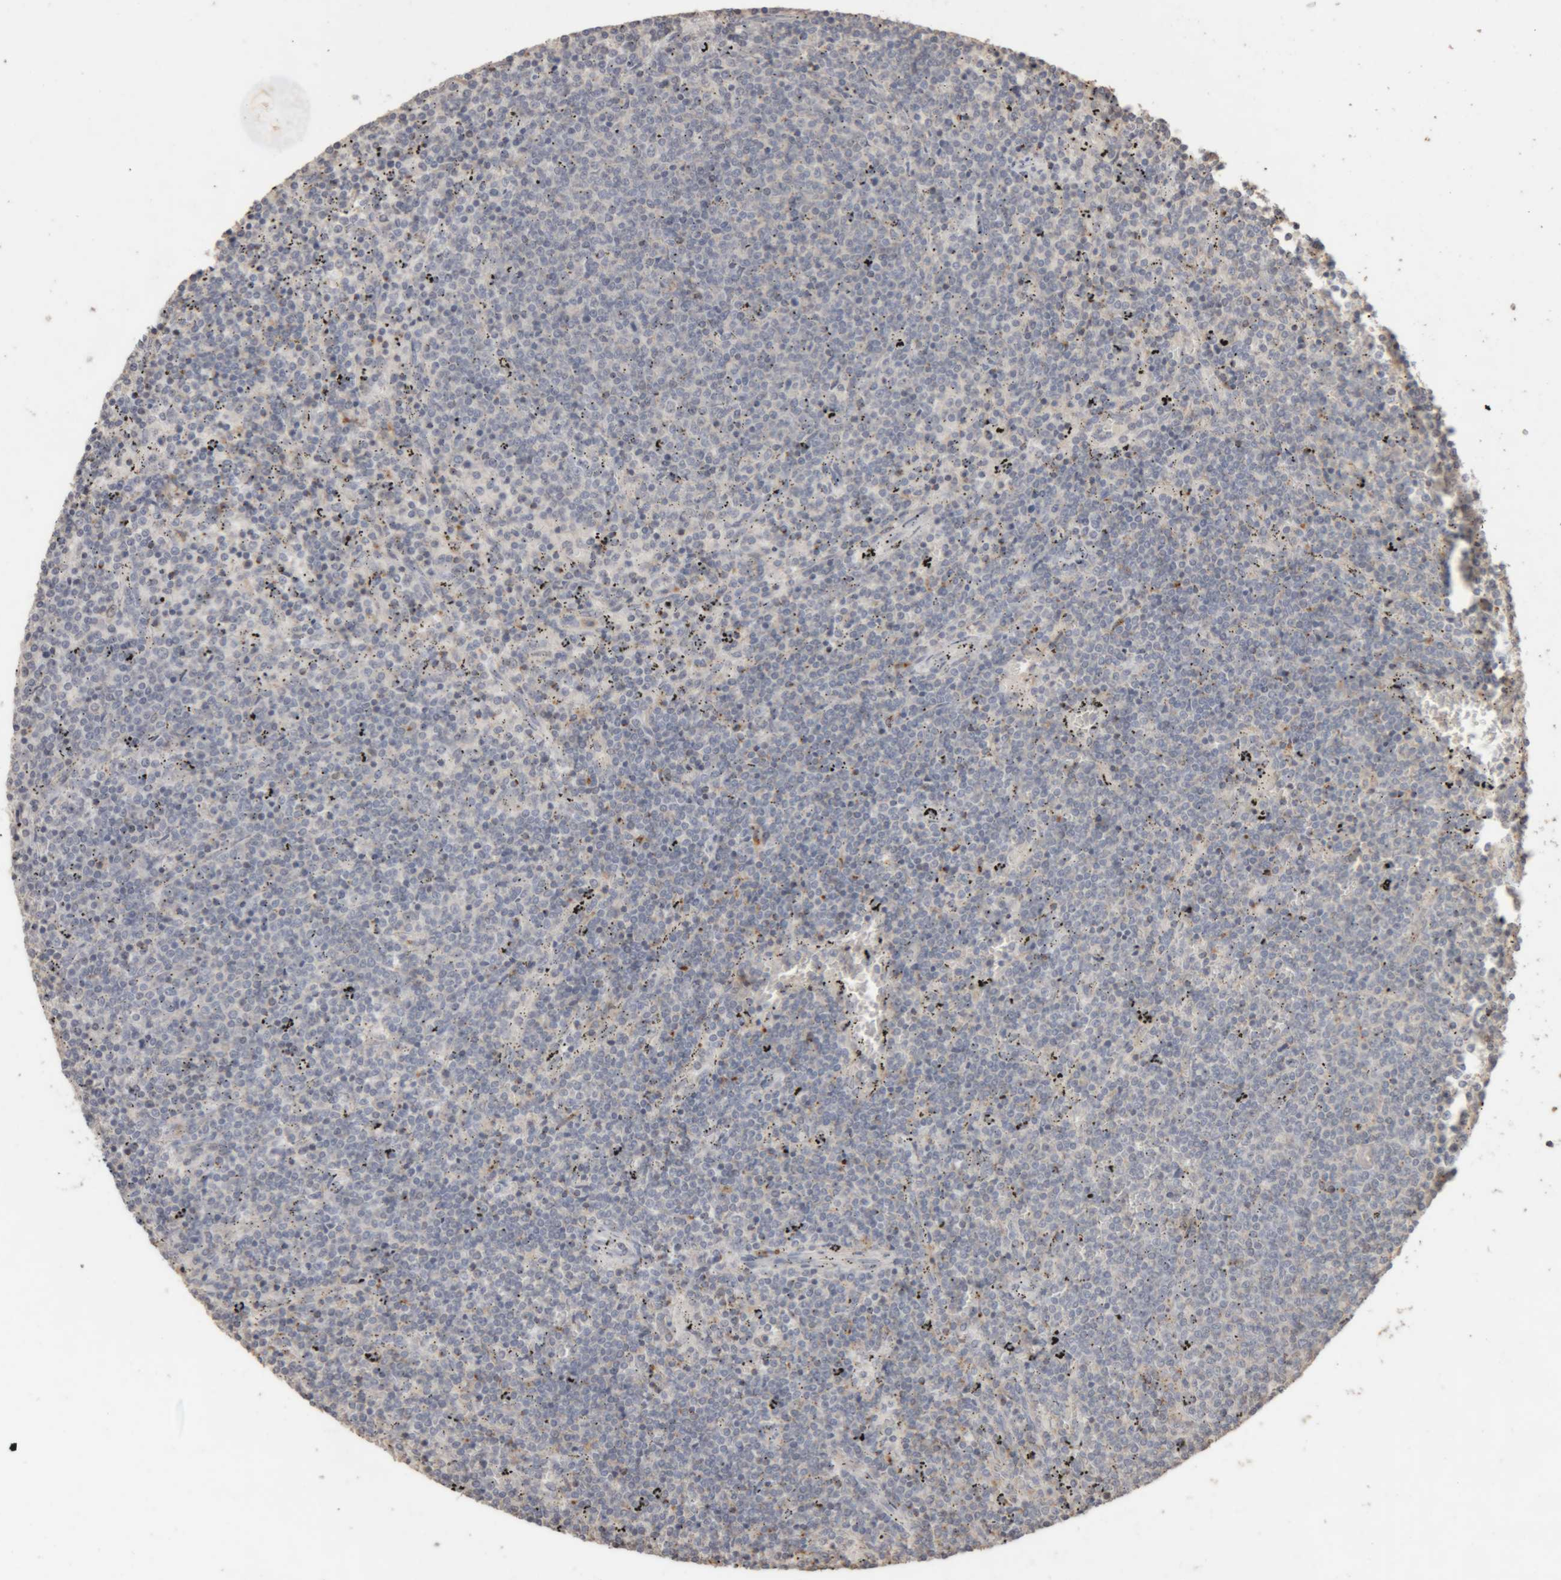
{"staining": {"intensity": "negative", "quantity": "none", "location": "none"}, "tissue": "lymphoma", "cell_type": "Tumor cells", "image_type": "cancer", "snomed": [{"axis": "morphology", "description": "Malignant lymphoma, non-Hodgkin's type, Low grade"}, {"axis": "topography", "description": "Spleen"}], "caption": "Tumor cells show no significant protein expression in lymphoma.", "gene": "ARSA", "patient": {"sex": "female", "age": 50}}